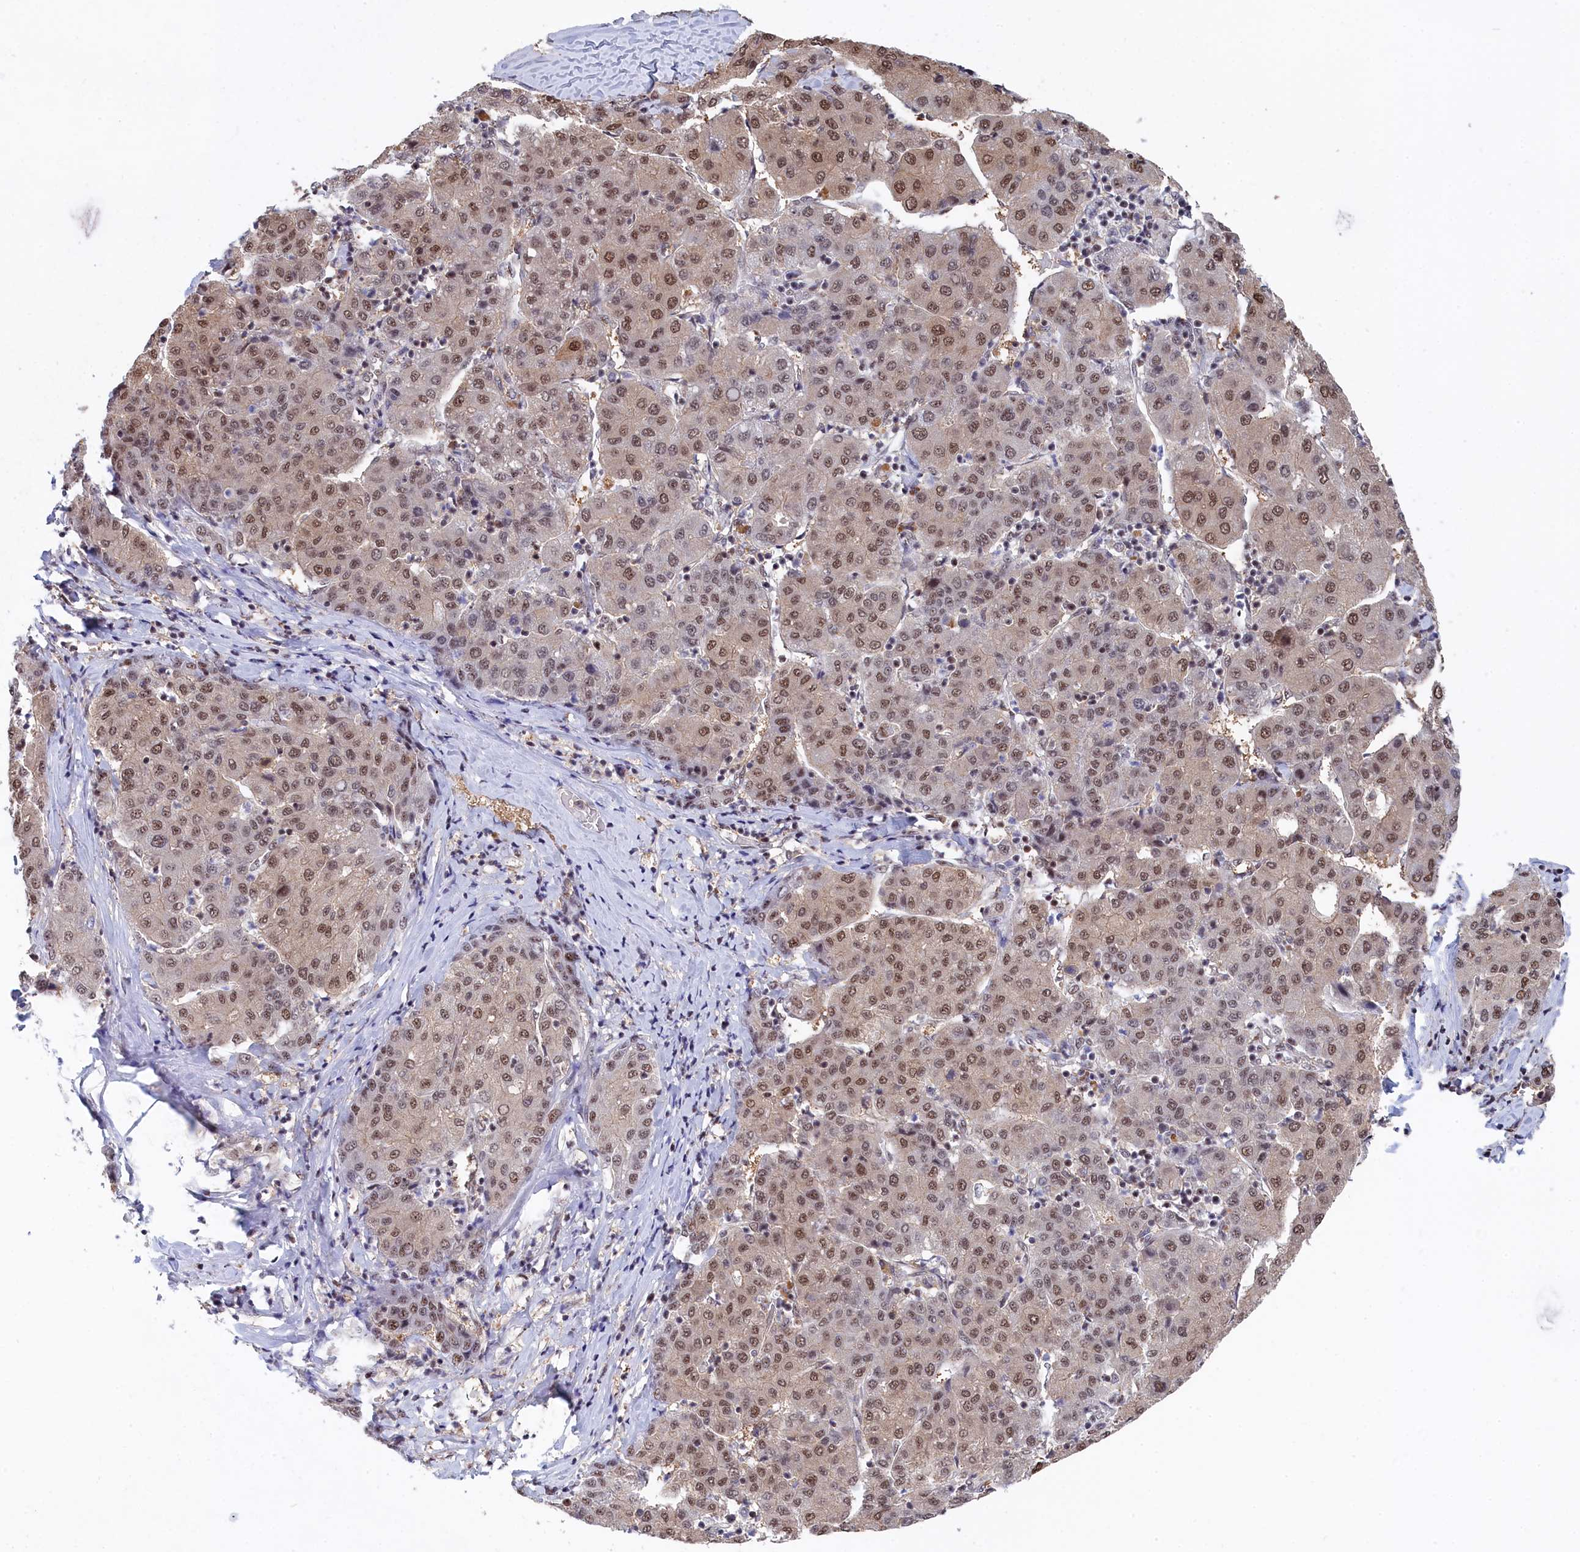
{"staining": {"intensity": "moderate", "quantity": ">75%", "location": "nuclear"}, "tissue": "liver cancer", "cell_type": "Tumor cells", "image_type": "cancer", "snomed": [{"axis": "morphology", "description": "Carcinoma, Hepatocellular, NOS"}, {"axis": "topography", "description": "Liver"}], "caption": "Brown immunohistochemical staining in hepatocellular carcinoma (liver) displays moderate nuclear staining in approximately >75% of tumor cells. The protein of interest is stained brown, and the nuclei are stained in blue (DAB IHC with brightfield microscopy, high magnification).", "gene": "TAB1", "patient": {"sex": "male", "age": 65}}